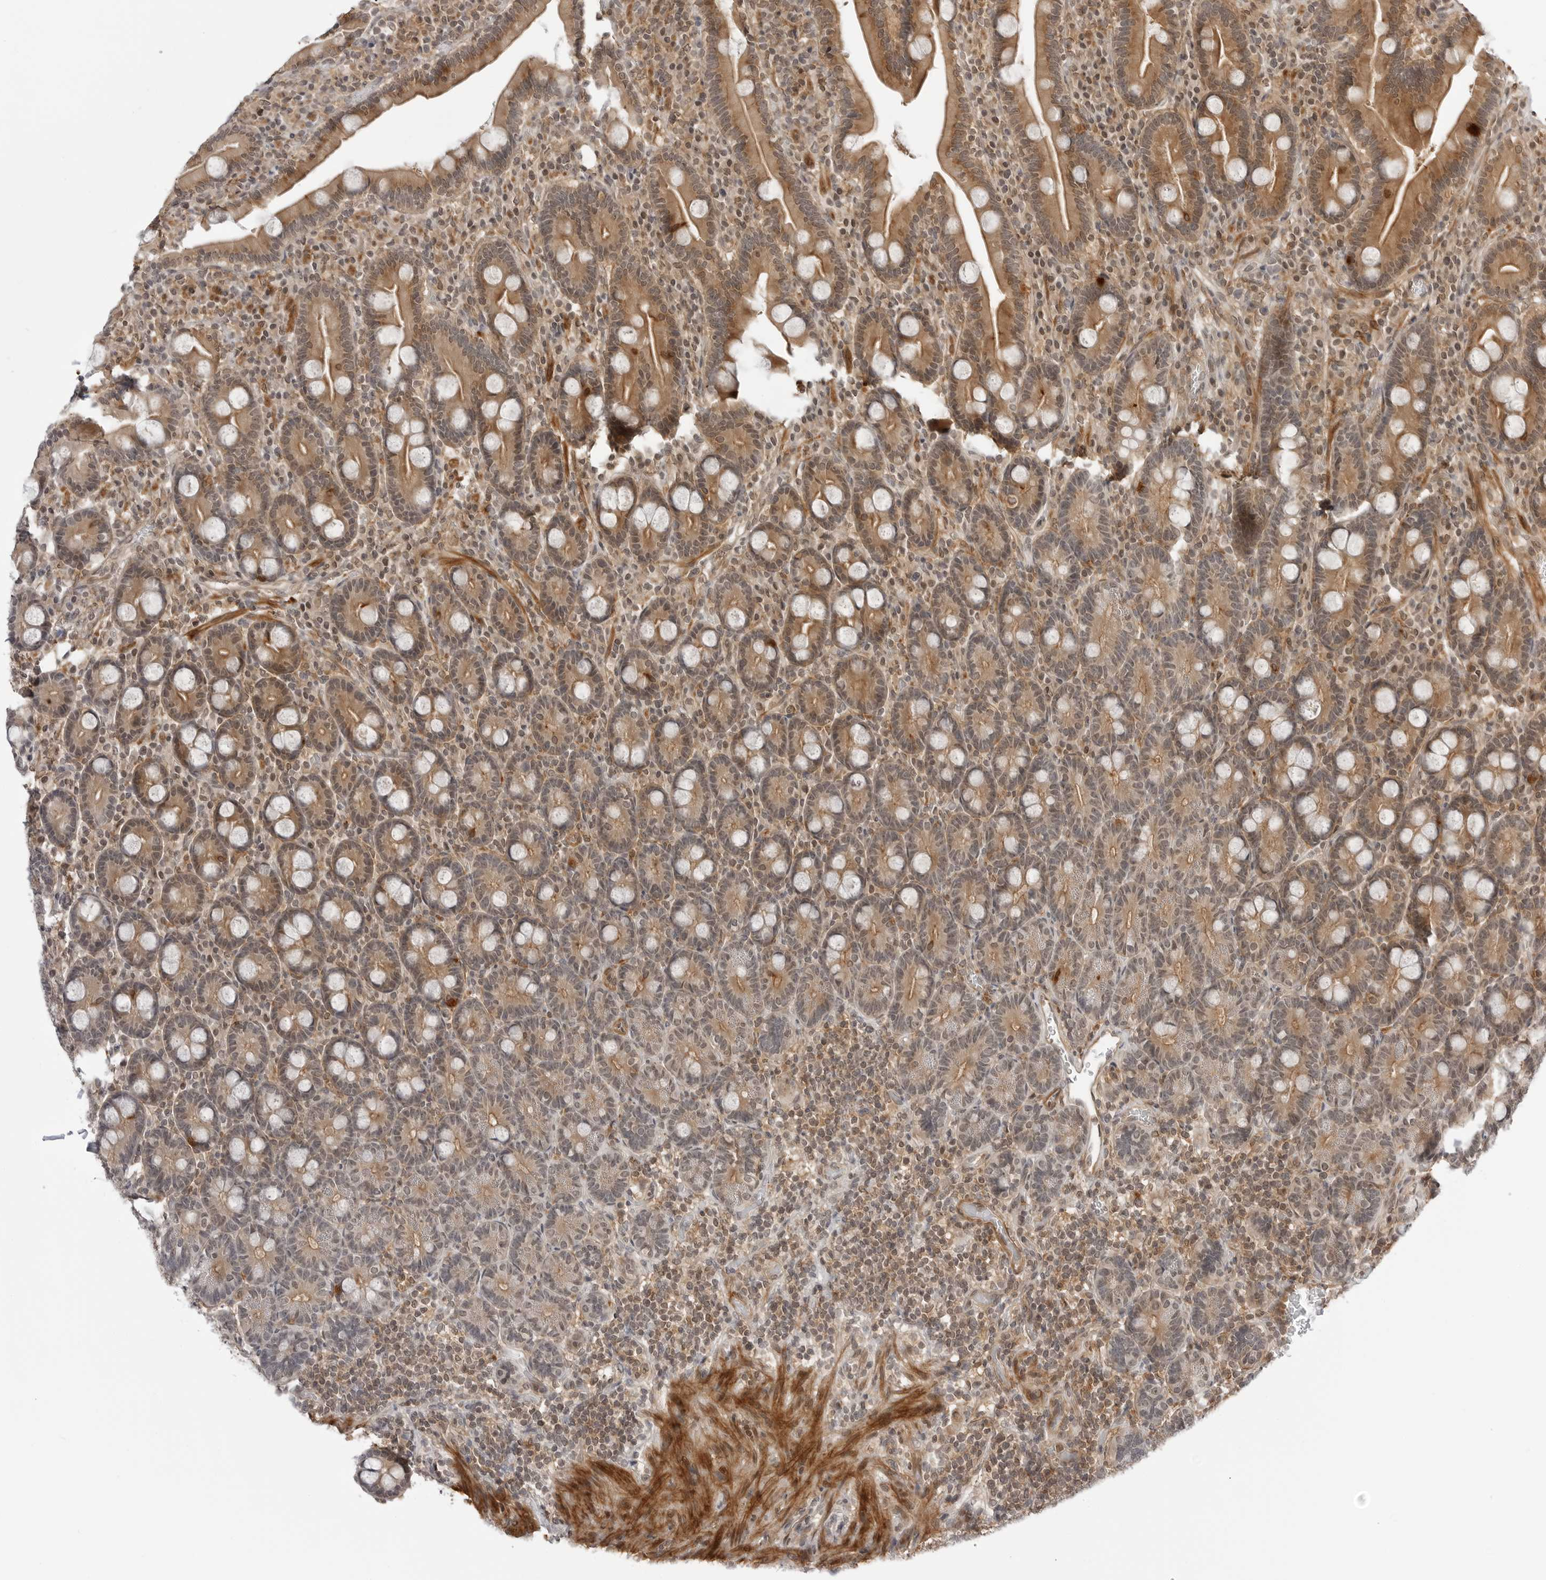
{"staining": {"intensity": "moderate", "quantity": ">75%", "location": "cytoplasmic/membranous"}, "tissue": "duodenum", "cell_type": "Glandular cells", "image_type": "normal", "snomed": [{"axis": "morphology", "description": "Normal tissue, NOS"}, {"axis": "topography", "description": "Duodenum"}], "caption": "Immunohistochemistry histopathology image of normal duodenum: duodenum stained using IHC shows medium levels of moderate protein expression localized specifically in the cytoplasmic/membranous of glandular cells, appearing as a cytoplasmic/membranous brown color.", "gene": "MAP2K5", "patient": {"sex": "male", "age": 35}}